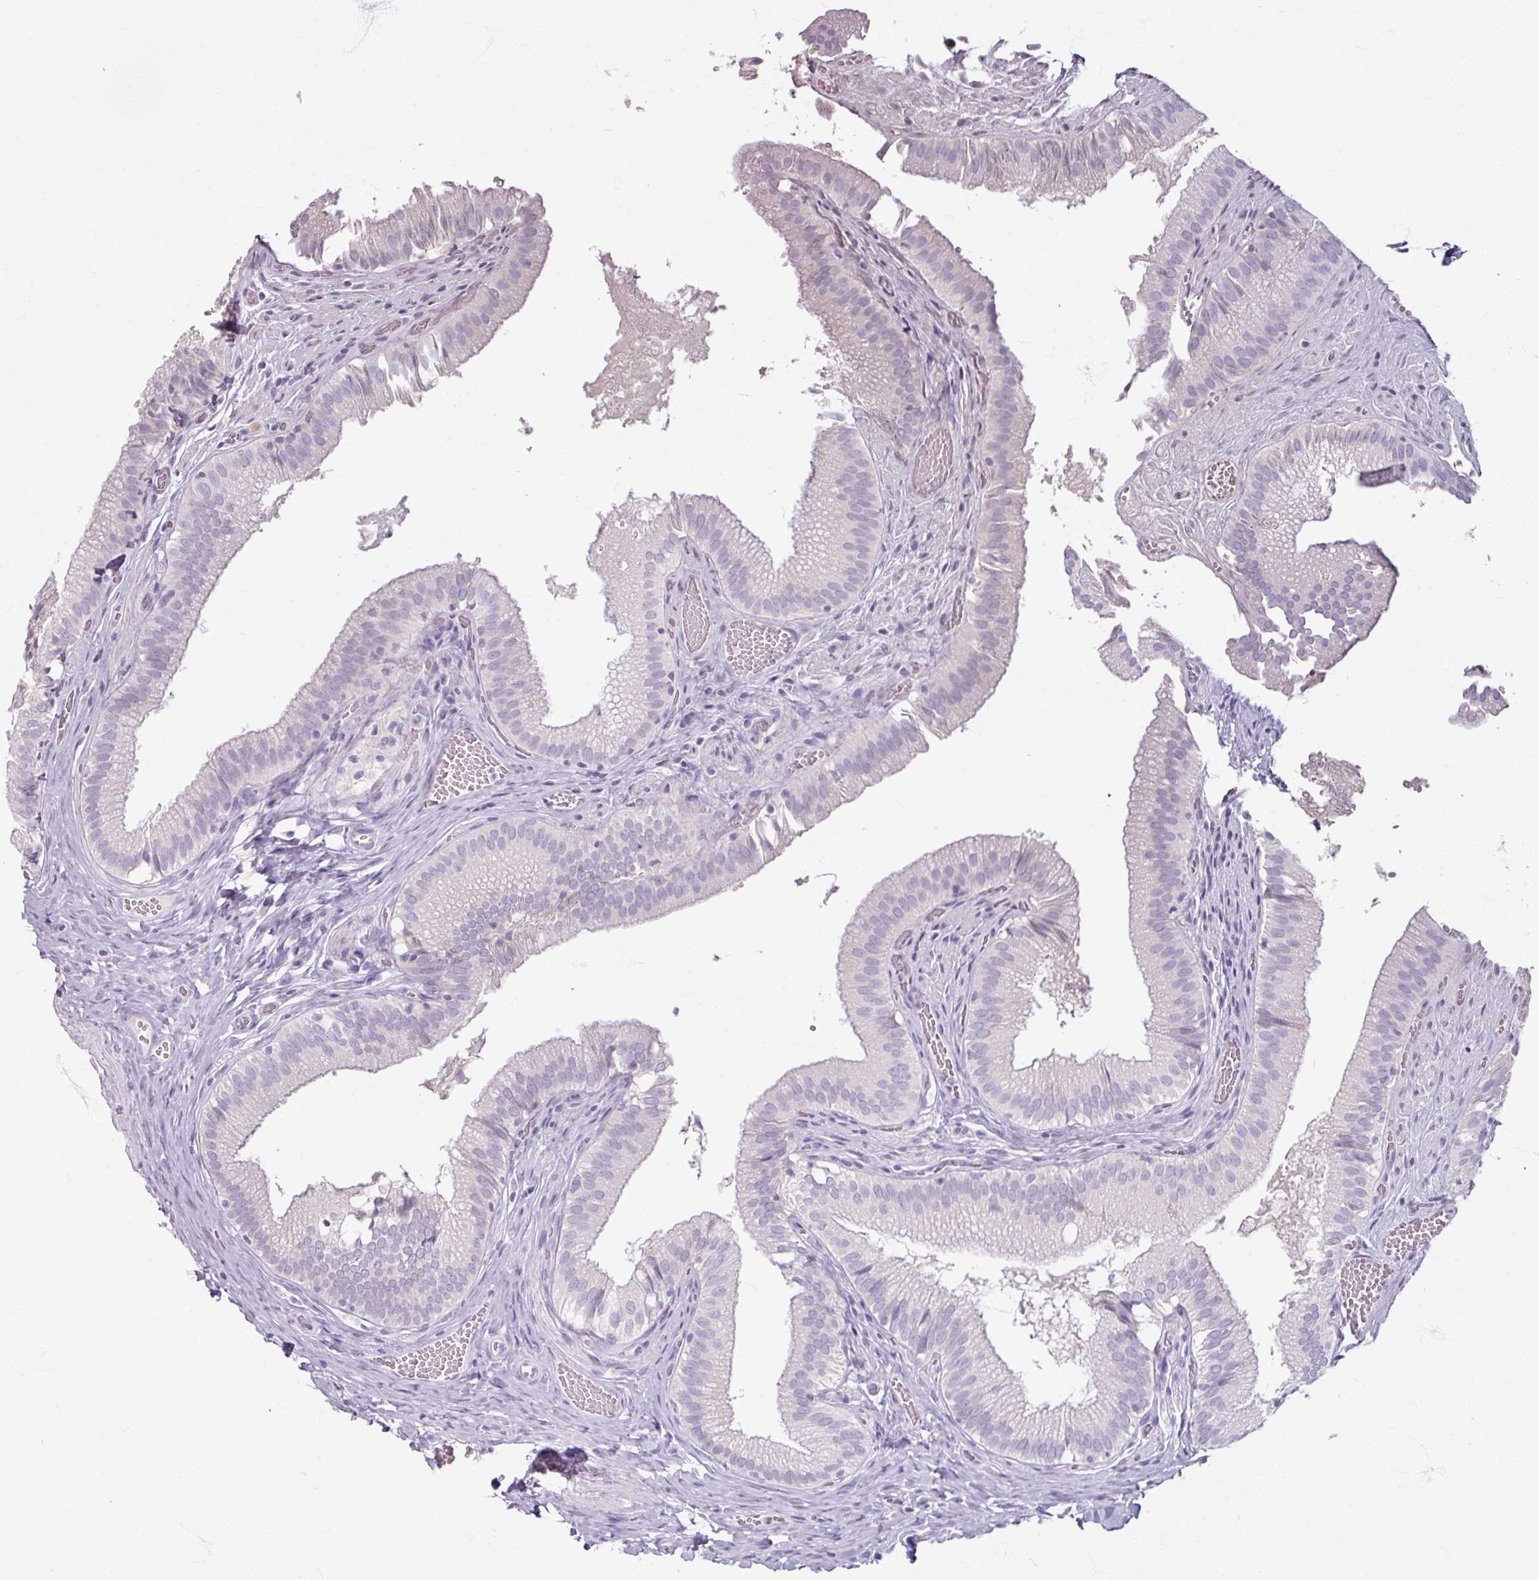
{"staining": {"intensity": "negative", "quantity": "none", "location": "none"}, "tissue": "gallbladder", "cell_type": "Glandular cells", "image_type": "normal", "snomed": [{"axis": "morphology", "description": "Normal tissue, NOS"}, {"axis": "topography", "description": "Gallbladder"}, {"axis": "topography", "description": "Peripheral nerve tissue"}], "caption": "High power microscopy photomicrograph of an immunohistochemistry image of benign gallbladder, revealing no significant staining in glandular cells. Brightfield microscopy of immunohistochemistry (IHC) stained with DAB (brown) and hematoxylin (blue), captured at high magnification.", "gene": "SLC27A5", "patient": {"sex": "male", "age": 17}}